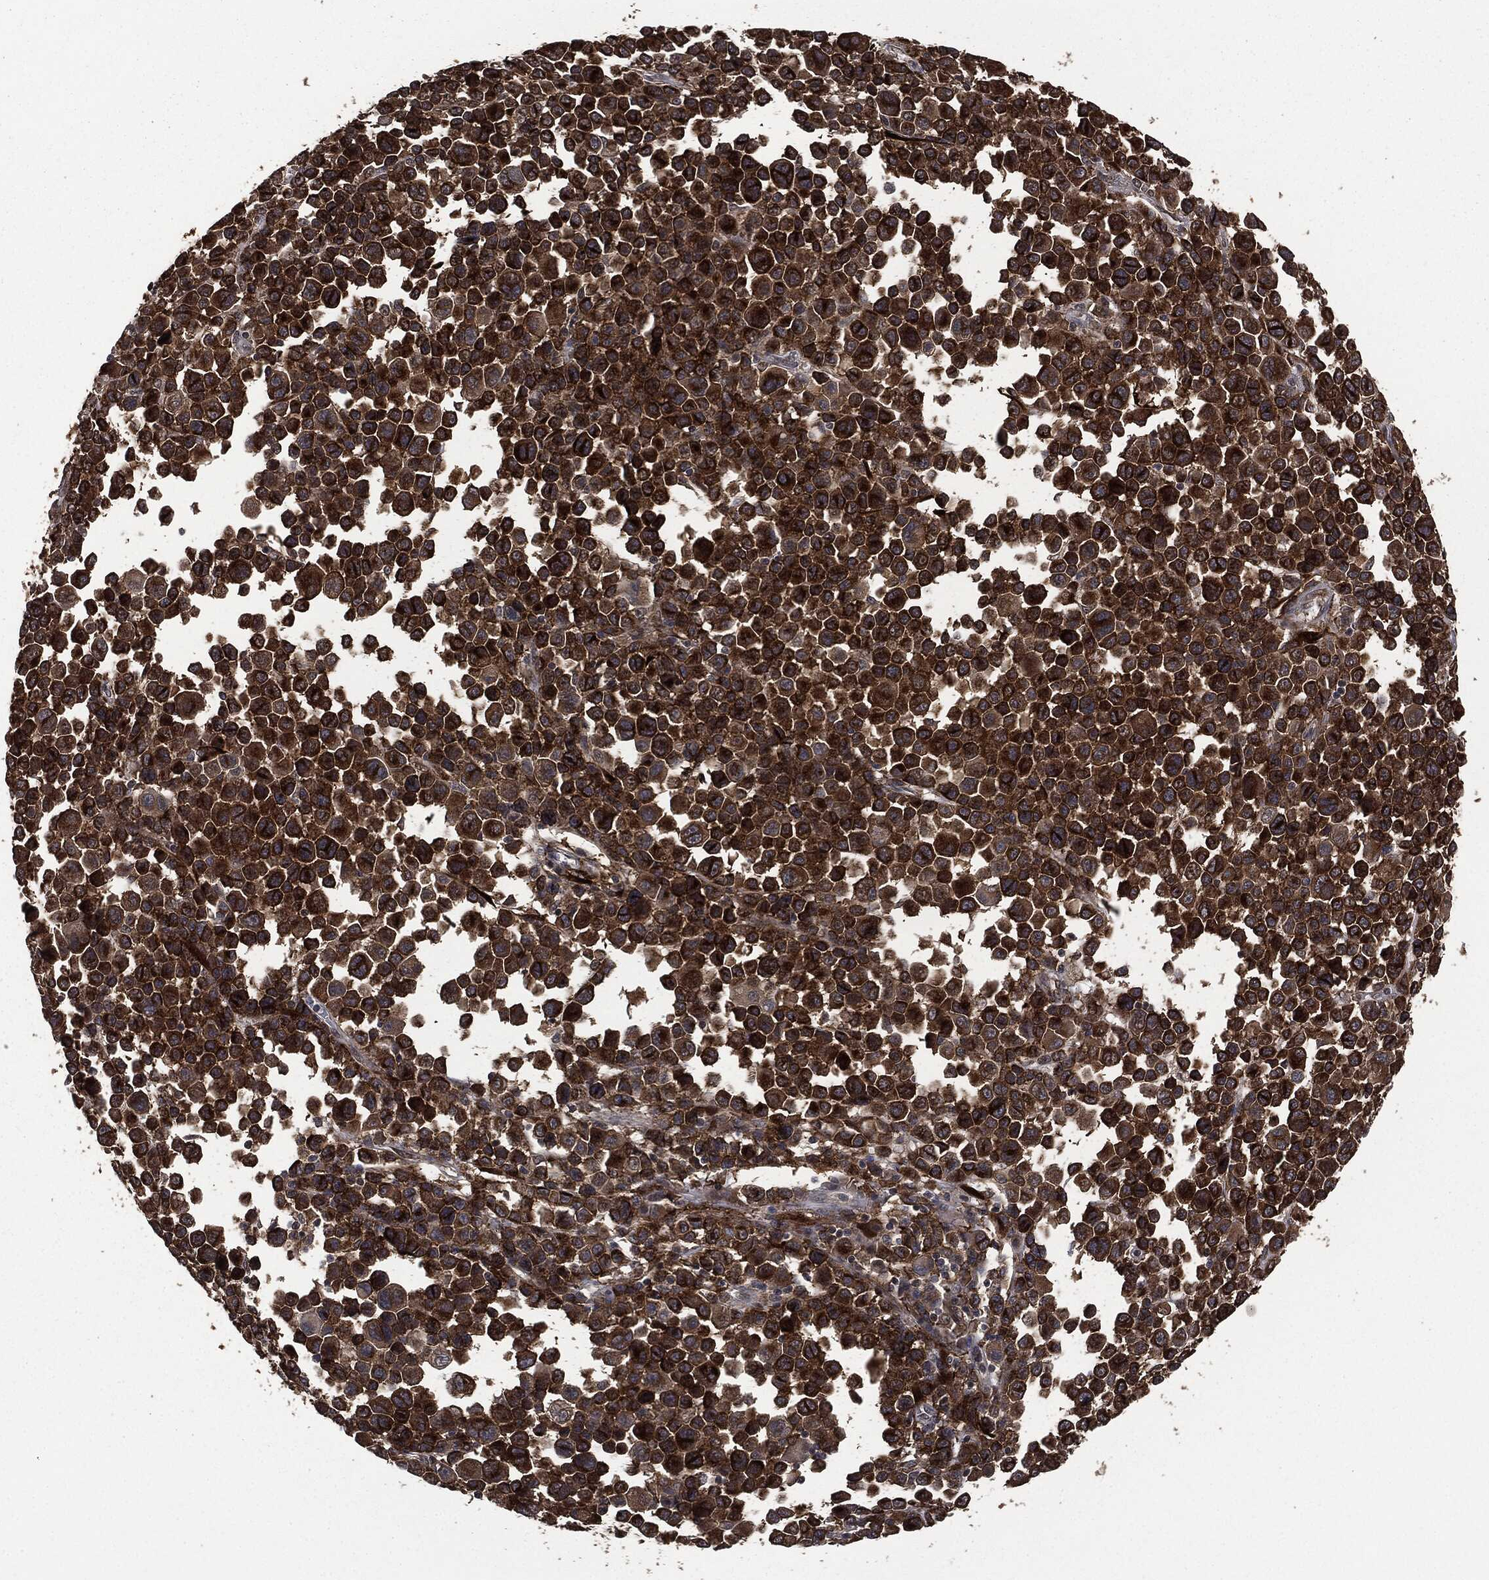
{"staining": {"intensity": "strong", "quantity": ">75%", "location": "cytoplasmic/membranous"}, "tissue": "melanoma", "cell_type": "Tumor cells", "image_type": "cancer", "snomed": [{"axis": "morphology", "description": "Malignant melanoma, NOS"}, {"axis": "topography", "description": "Skin"}], "caption": "IHC (DAB (3,3'-diaminobenzidine)) staining of human melanoma demonstrates strong cytoplasmic/membranous protein expression in about >75% of tumor cells.", "gene": "CRABP2", "patient": {"sex": "female", "age": 57}}